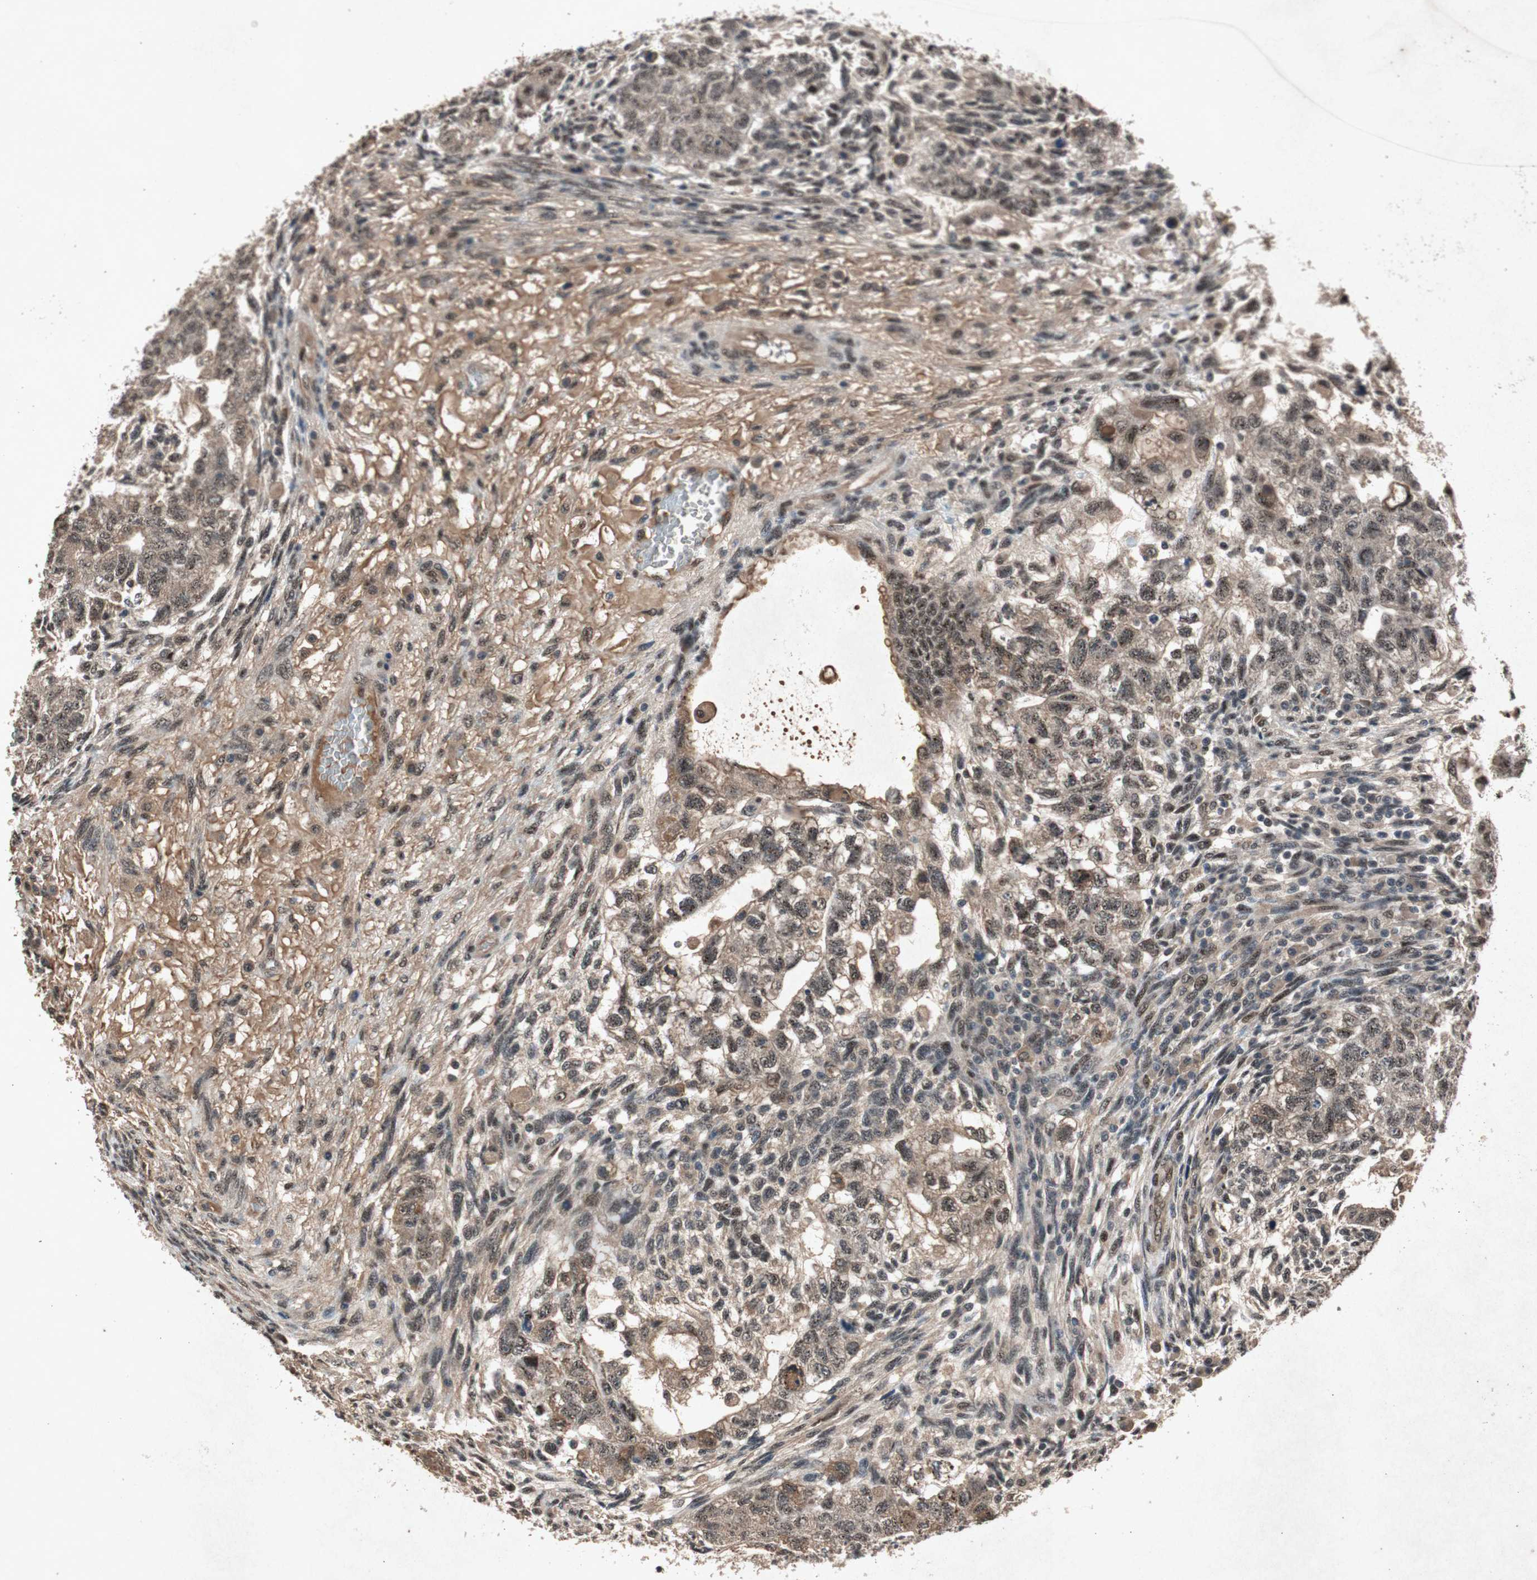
{"staining": {"intensity": "moderate", "quantity": ">75%", "location": "cytoplasmic/membranous,nuclear"}, "tissue": "testis cancer", "cell_type": "Tumor cells", "image_type": "cancer", "snomed": [{"axis": "morphology", "description": "Normal tissue, NOS"}, {"axis": "morphology", "description": "Carcinoma, Embryonal, NOS"}, {"axis": "topography", "description": "Testis"}], "caption": "Protein expression analysis of testis embryonal carcinoma reveals moderate cytoplasmic/membranous and nuclear staining in approximately >75% of tumor cells.", "gene": "PML", "patient": {"sex": "male", "age": 36}}